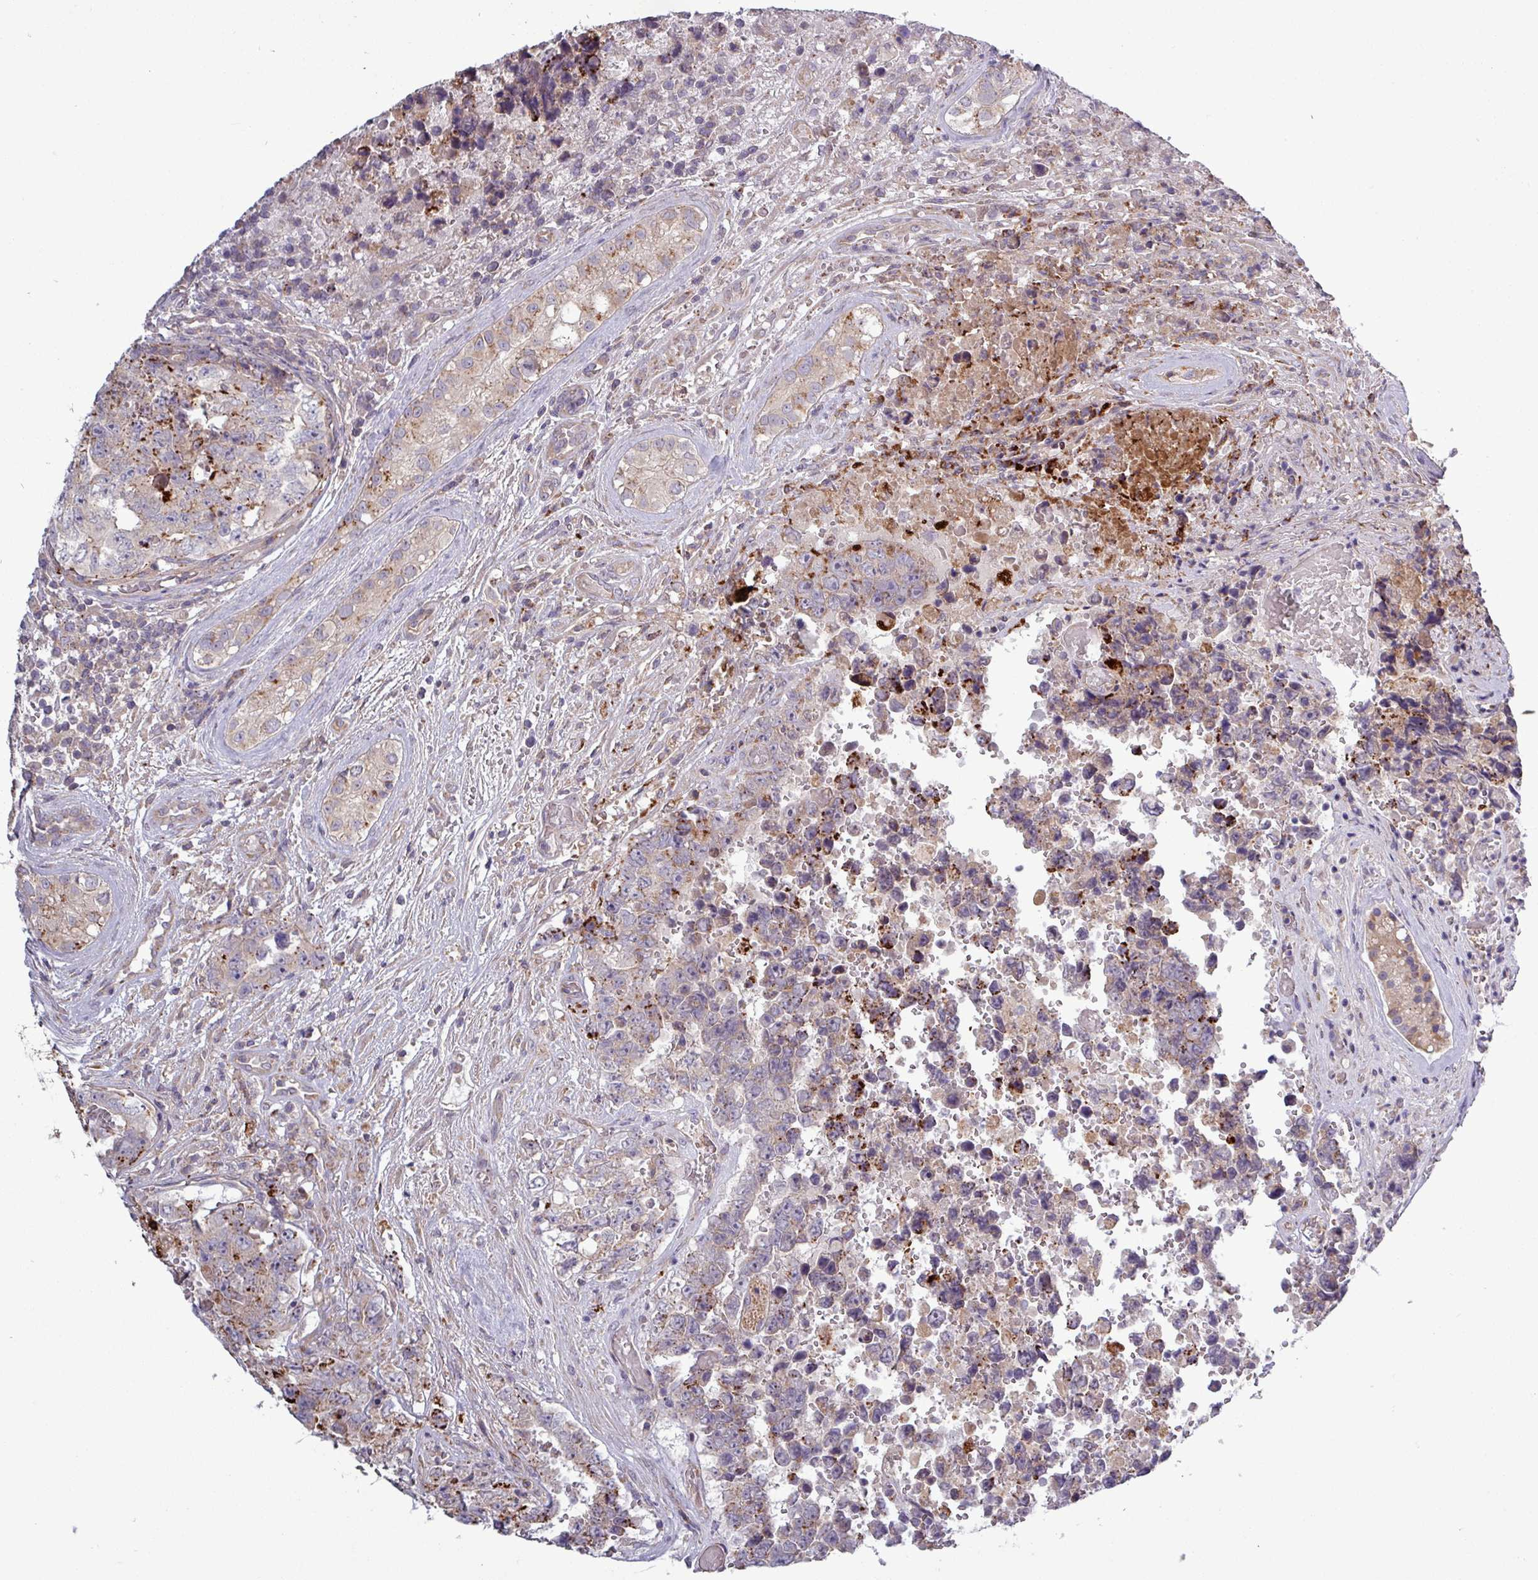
{"staining": {"intensity": "moderate", "quantity": "25%-75%", "location": "cytoplasmic/membranous"}, "tissue": "testis cancer", "cell_type": "Tumor cells", "image_type": "cancer", "snomed": [{"axis": "morphology", "description": "Normal tissue, NOS"}, {"axis": "morphology", "description": "Carcinoma, Embryonal, NOS"}, {"axis": "topography", "description": "Testis"}, {"axis": "topography", "description": "Epididymis"}], "caption": "IHC of human testis cancer demonstrates medium levels of moderate cytoplasmic/membranous expression in approximately 25%-75% of tumor cells.", "gene": "PLIN2", "patient": {"sex": "male", "age": 25}}